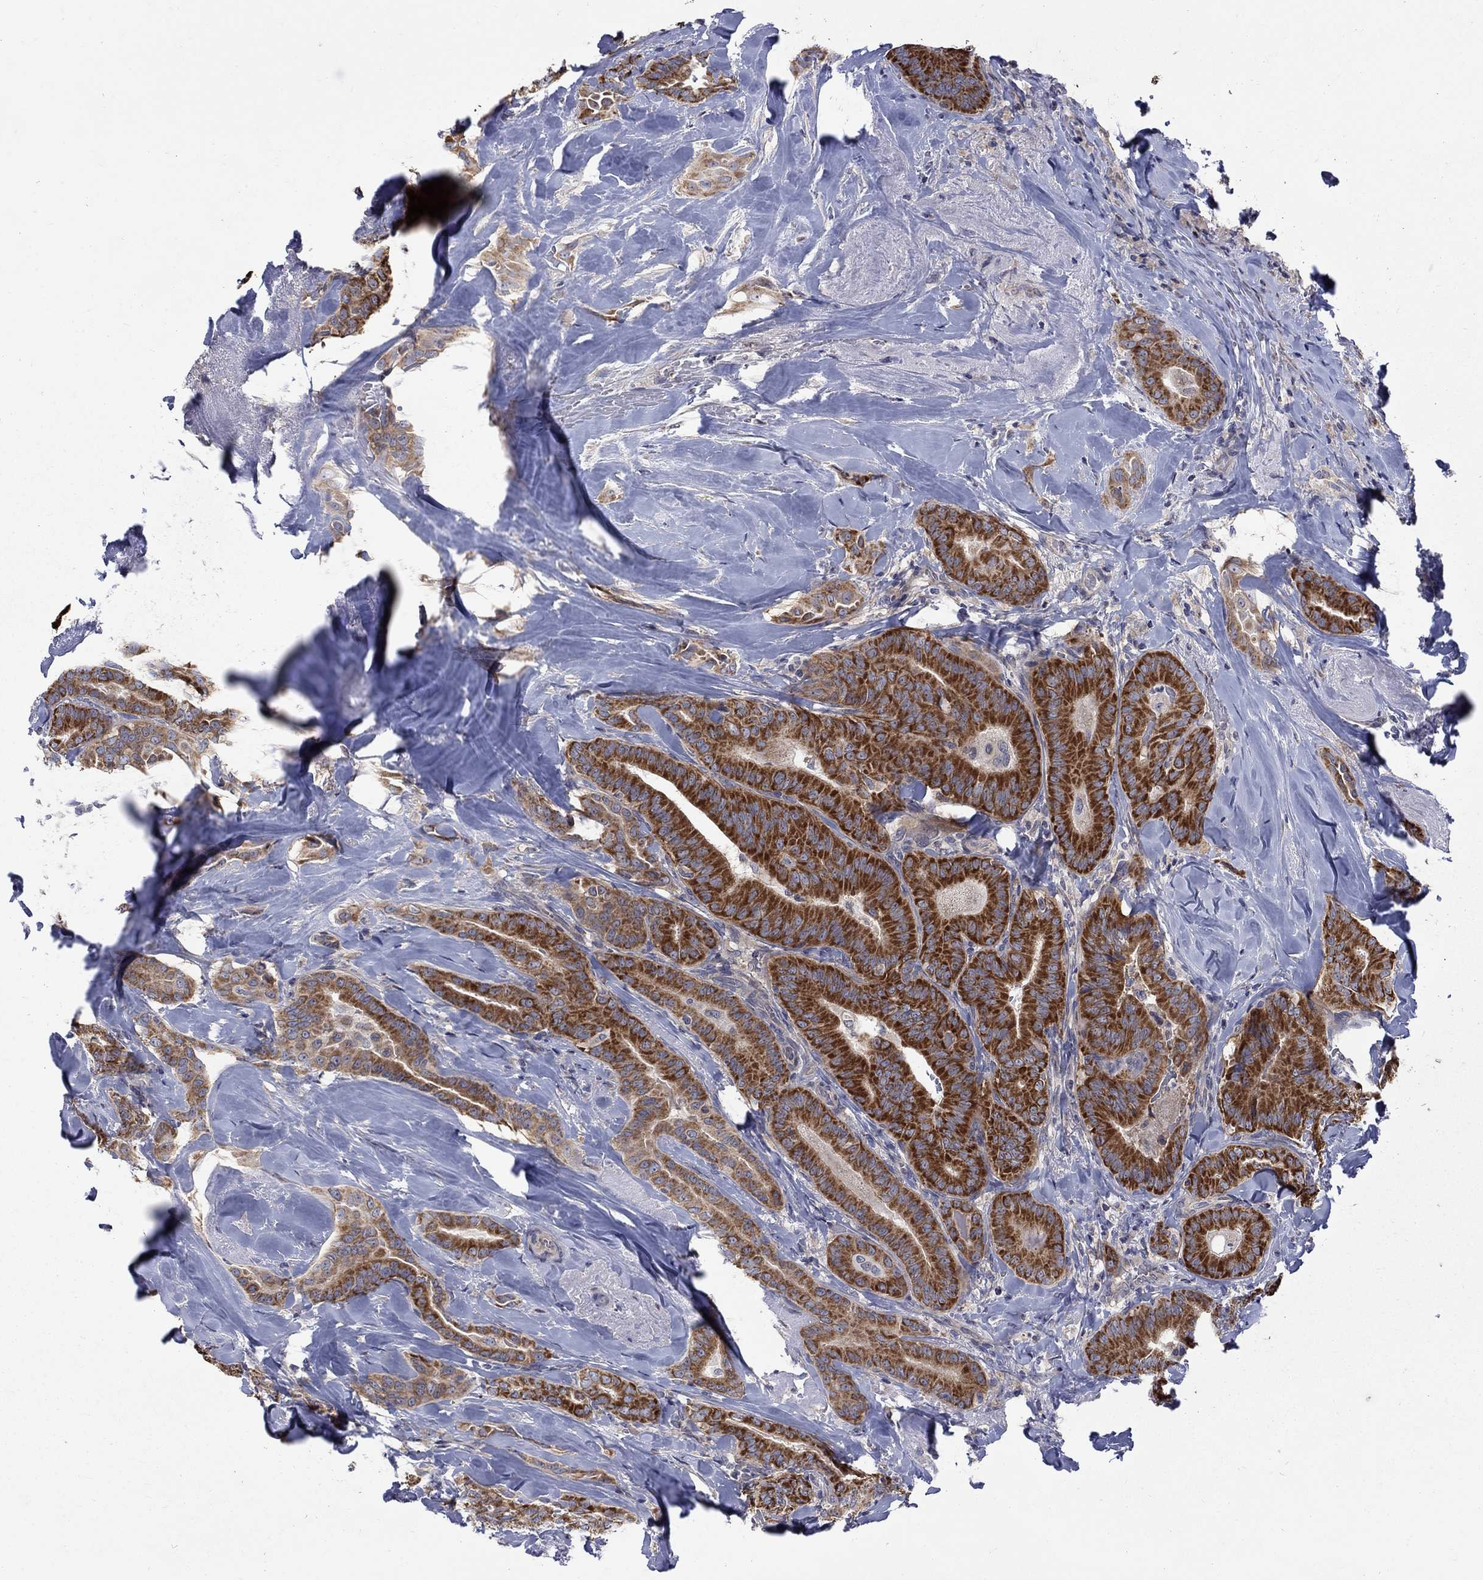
{"staining": {"intensity": "strong", "quantity": ">75%", "location": "cytoplasmic/membranous"}, "tissue": "thyroid cancer", "cell_type": "Tumor cells", "image_type": "cancer", "snomed": [{"axis": "morphology", "description": "Papillary adenocarcinoma, NOS"}, {"axis": "topography", "description": "Thyroid gland"}], "caption": "IHC (DAB (3,3'-diaminobenzidine)) staining of thyroid papillary adenocarcinoma displays strong cytoplasmic/membranous protein expression in about >75% of tumor cells.", "gene": "SH2B1", "patient": {"sex": "male", "age": 61}}